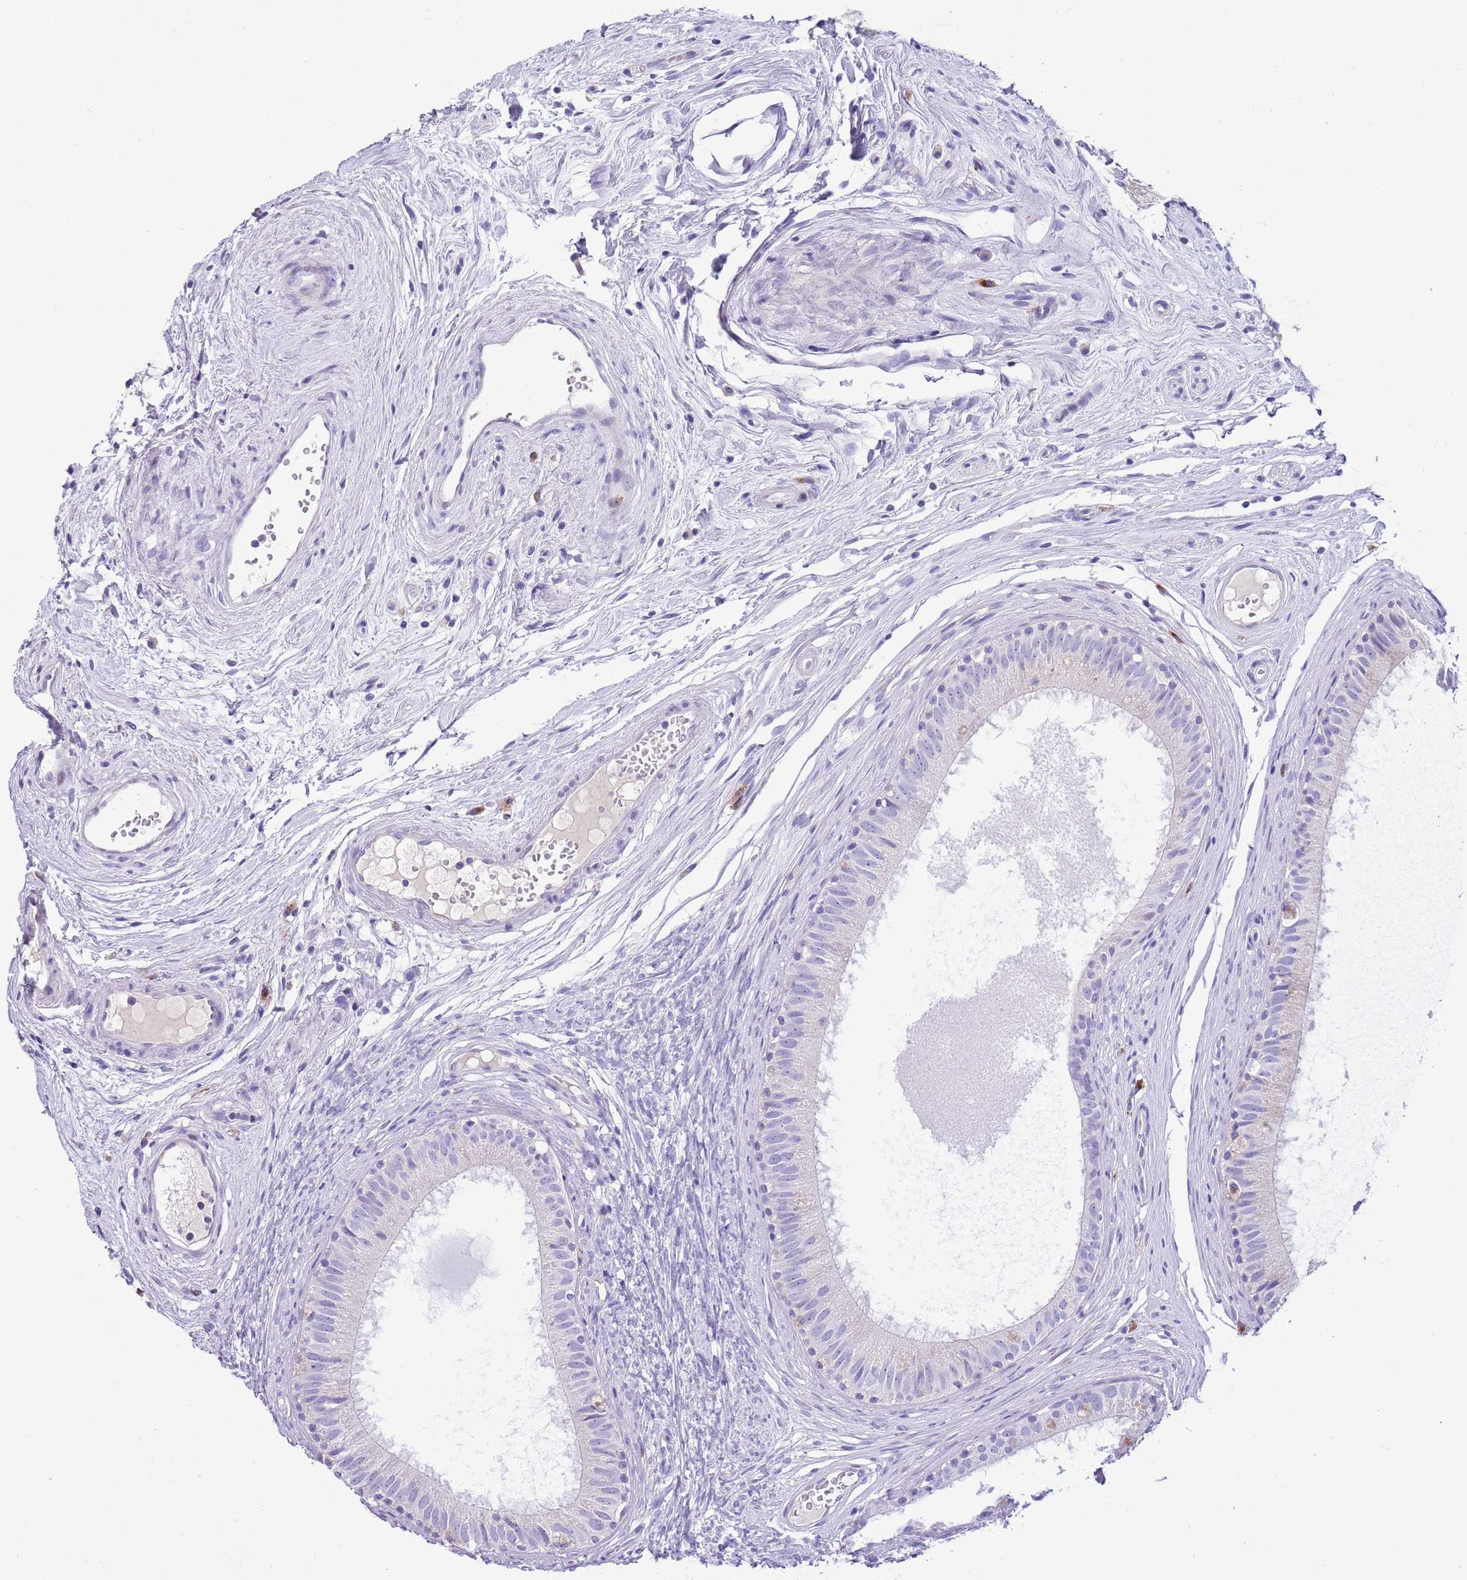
{"staining": {"intensity": "negative", "quantity": "none", "location": "none"}, "tissue": "epididymis", "cell_type": "Glandular cells", "image_type": "normal", "snomed": [{"axis": "morphology", "description": "Normal tissue, NOS"}, {"axis": "topography", "description": "Epididymis"}], "caption": "Glandular cells are negative for brown protein staining in benign epididymis. Brightfield microscopy of immunohistochemistry stained with DAB (3,3'-diaminobenzidine) (brown) and hematoxylin (blue), captured at high magnification.", "gene": "CLEC2A", "patient": {"sex": "male", "age": 74}}